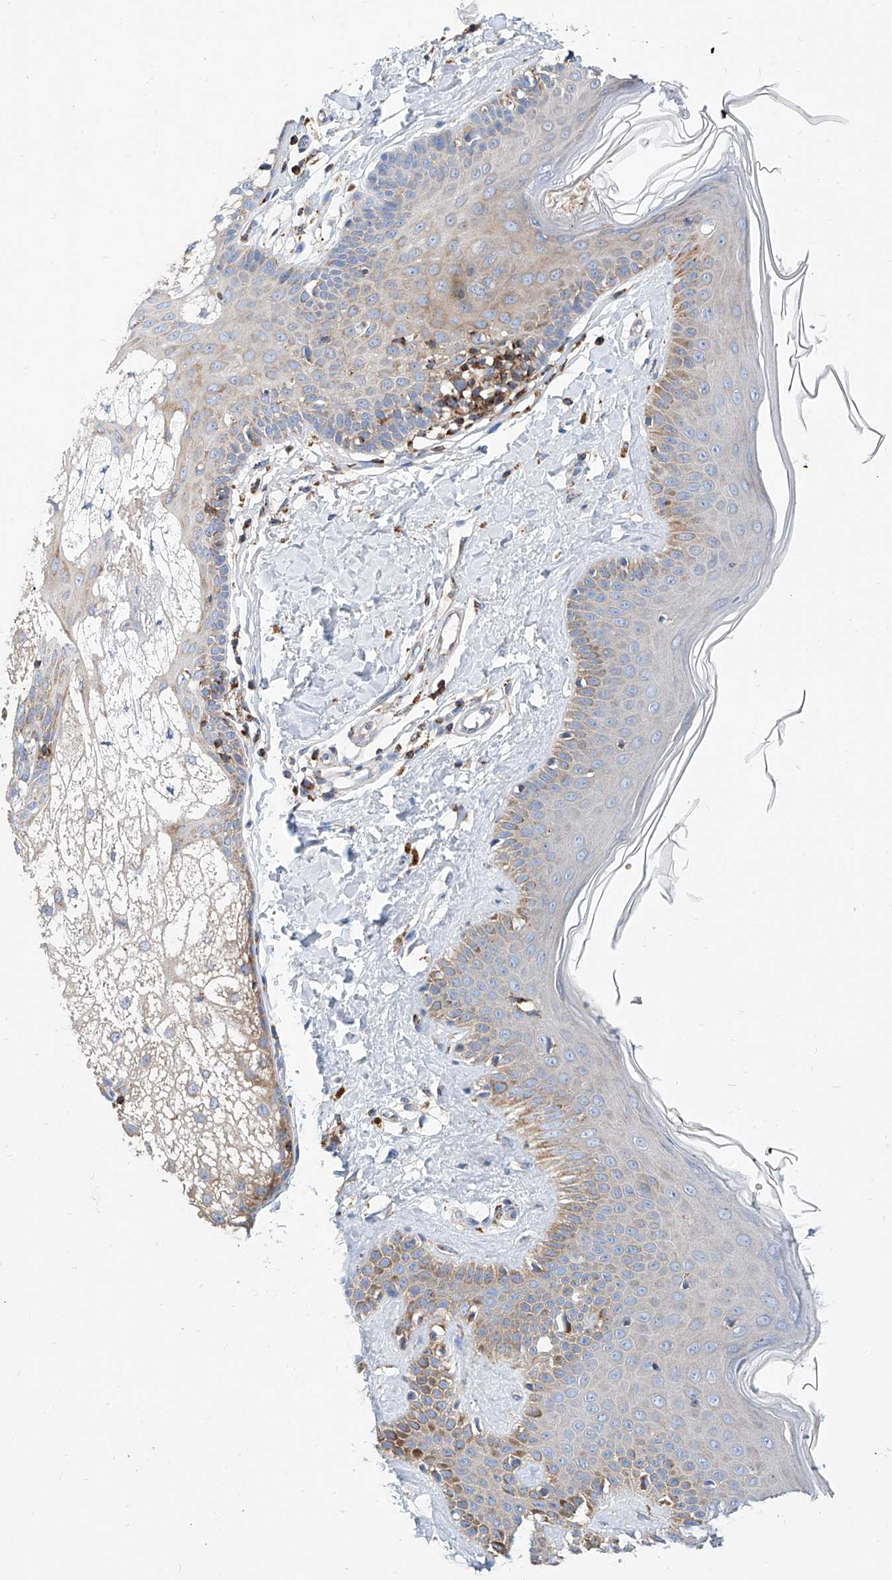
{"staining": {"intensity": "moderate", "quantity": "25%-75%", "location": "cytoplasmic/membranous"}, "tissue": "skin", "cell_type": "Fibroblasts", "image_type": "normal", "snomed": [{"axis": "morphology", "description": "Normal tissue, NOS"}, {"axis": "topography", "description": "Skin"}], "caption": "Protein expression analysis of unremarkable human skin reveals moderate cytoplasmic/membranous expression in approximately 25%-75% of fibroblasts.", "gene": "CPNE5", "patient": {"sex": "male", "age": 52}}